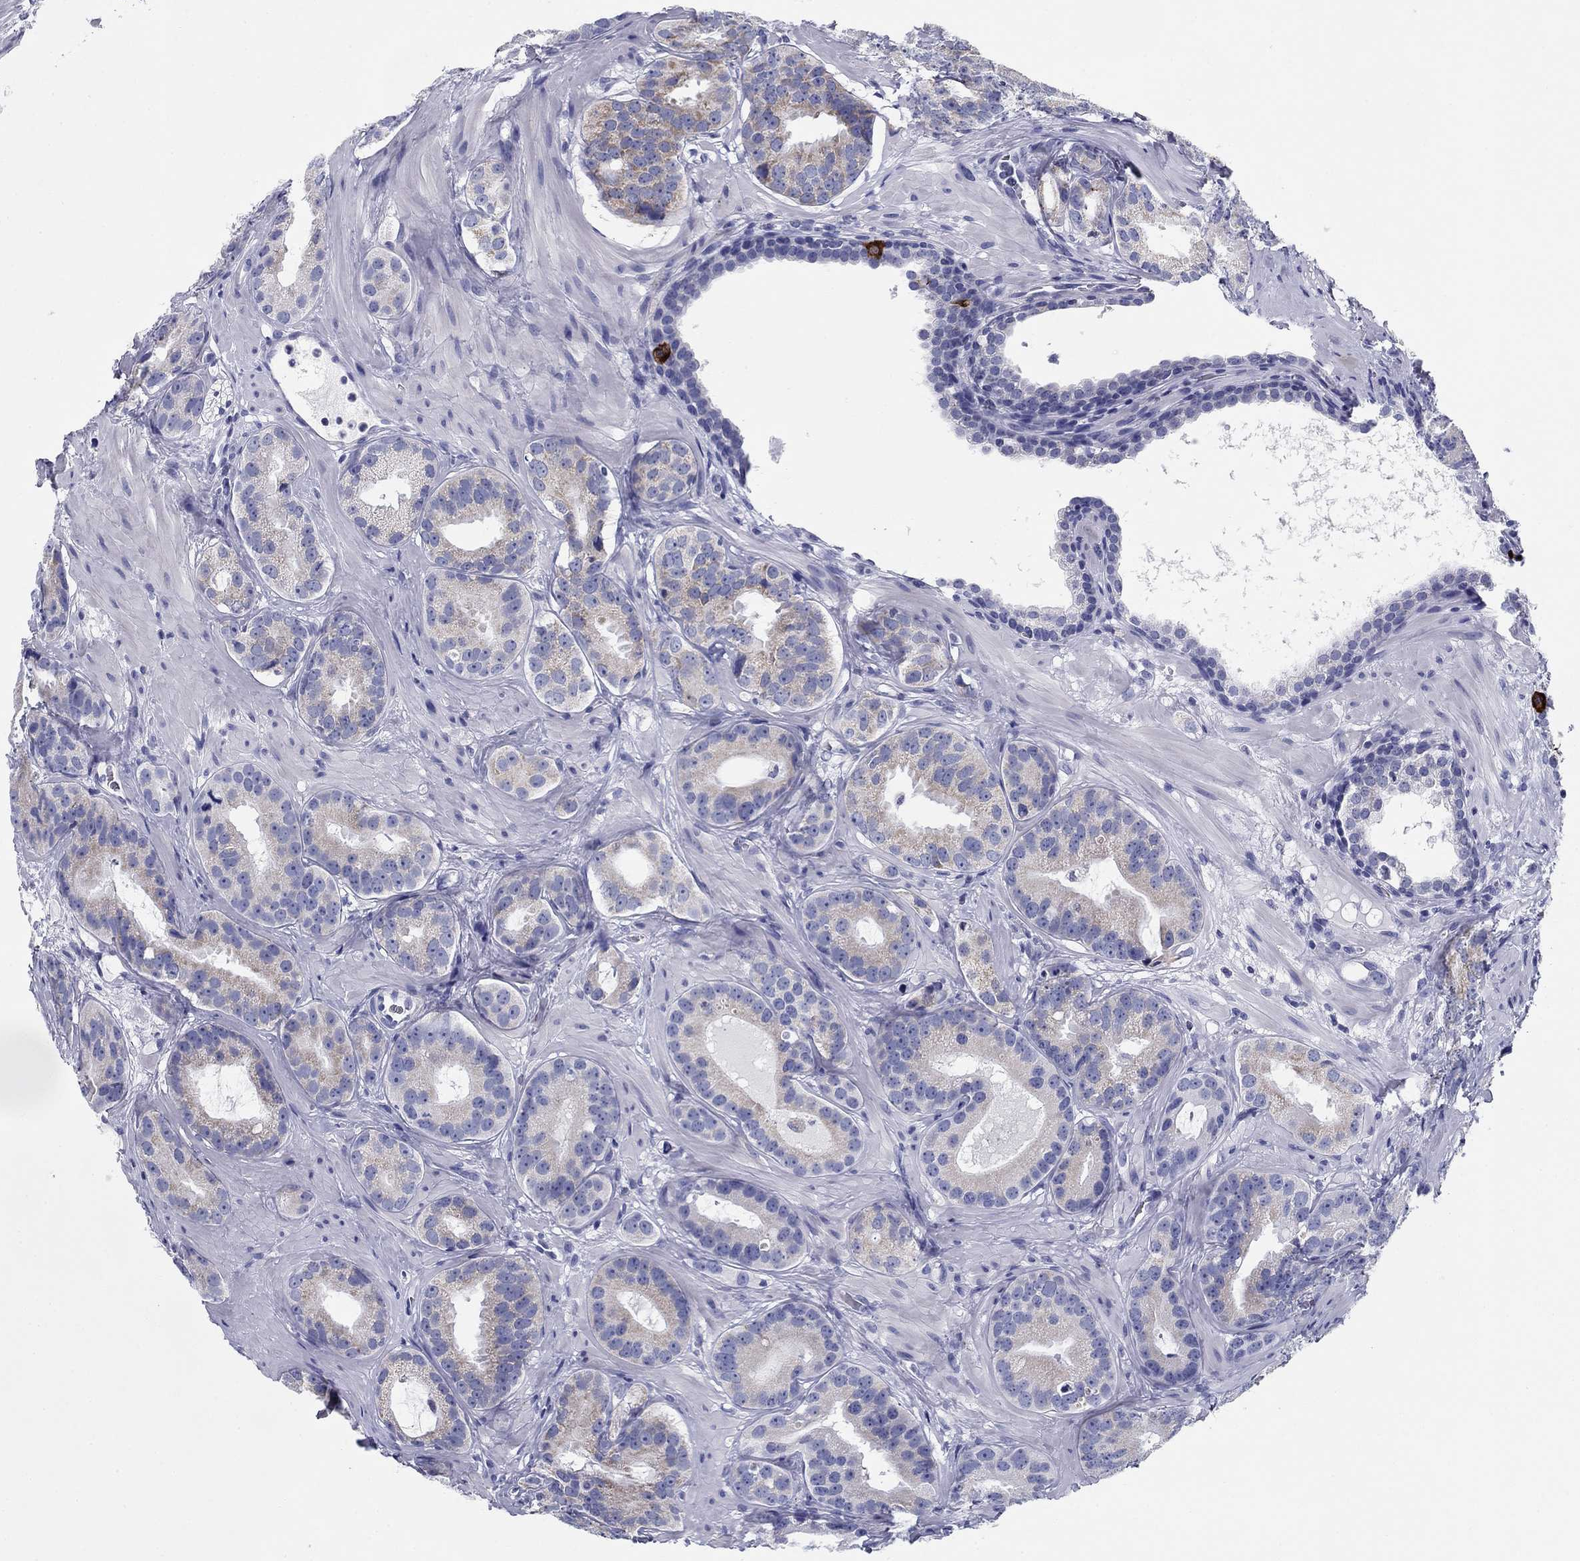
{"staining": {"intensity": "weak", "quantity": "<25%", "location": "cytoplasmic/membranous"}, "tissue": "prostate cancer", "cell_type": "Tumor cells", "image_type": "cancer", "snomed": [{"axis": "morphology", "description": "Adenocarcinoma, NOS"}, {"axis": "topography", "description": "Prostate"}], "caption": "This is an immunohistochemistry (IHC) photomicrograph of prostate cancer. There is no expression in tumor cells.", "gene": "UPB1", "patient": {"sex": "male", "age": 69}}